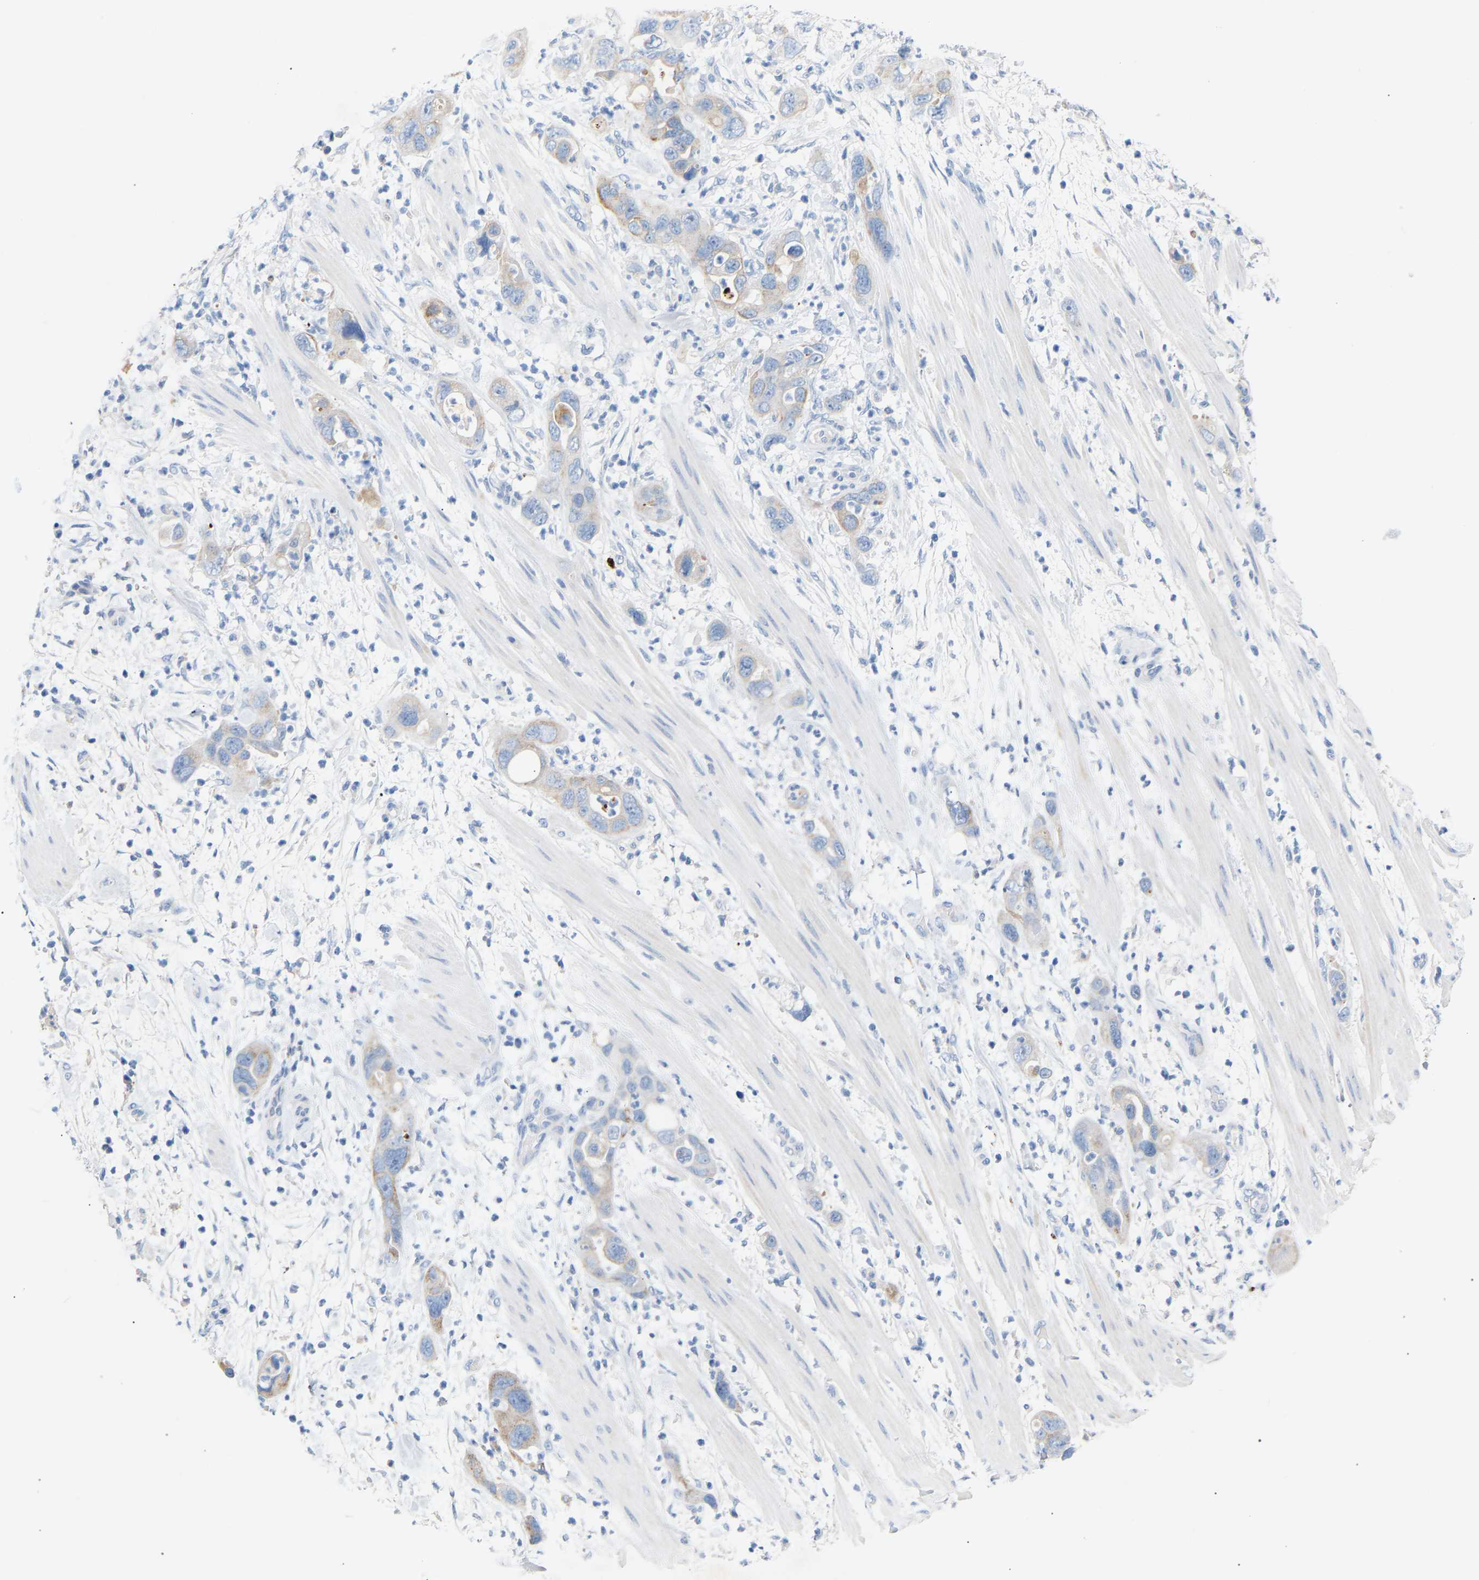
{"staining": {"intensity": "weak", "quantity": "<25%", "location": "cytoplasmic/membranous"}, "tissue": "pancreatic cancer", "cell_type": "Tumor cells", "image_type": "cancer", "snomed": [{"axis": "morphology", "description": "Adenocarcinoma, NOS"}, {"axis": "topography", "description": "Pancreas"}], "caption": "High magnification brightfield microscopy of pancreatic cancer stained with DAB (brown) and counterstained with hematoxylin (blue): tumor cells show no significant expression.", "gene": "PEX1", "patient": {"sex": "female", "age": 71}}